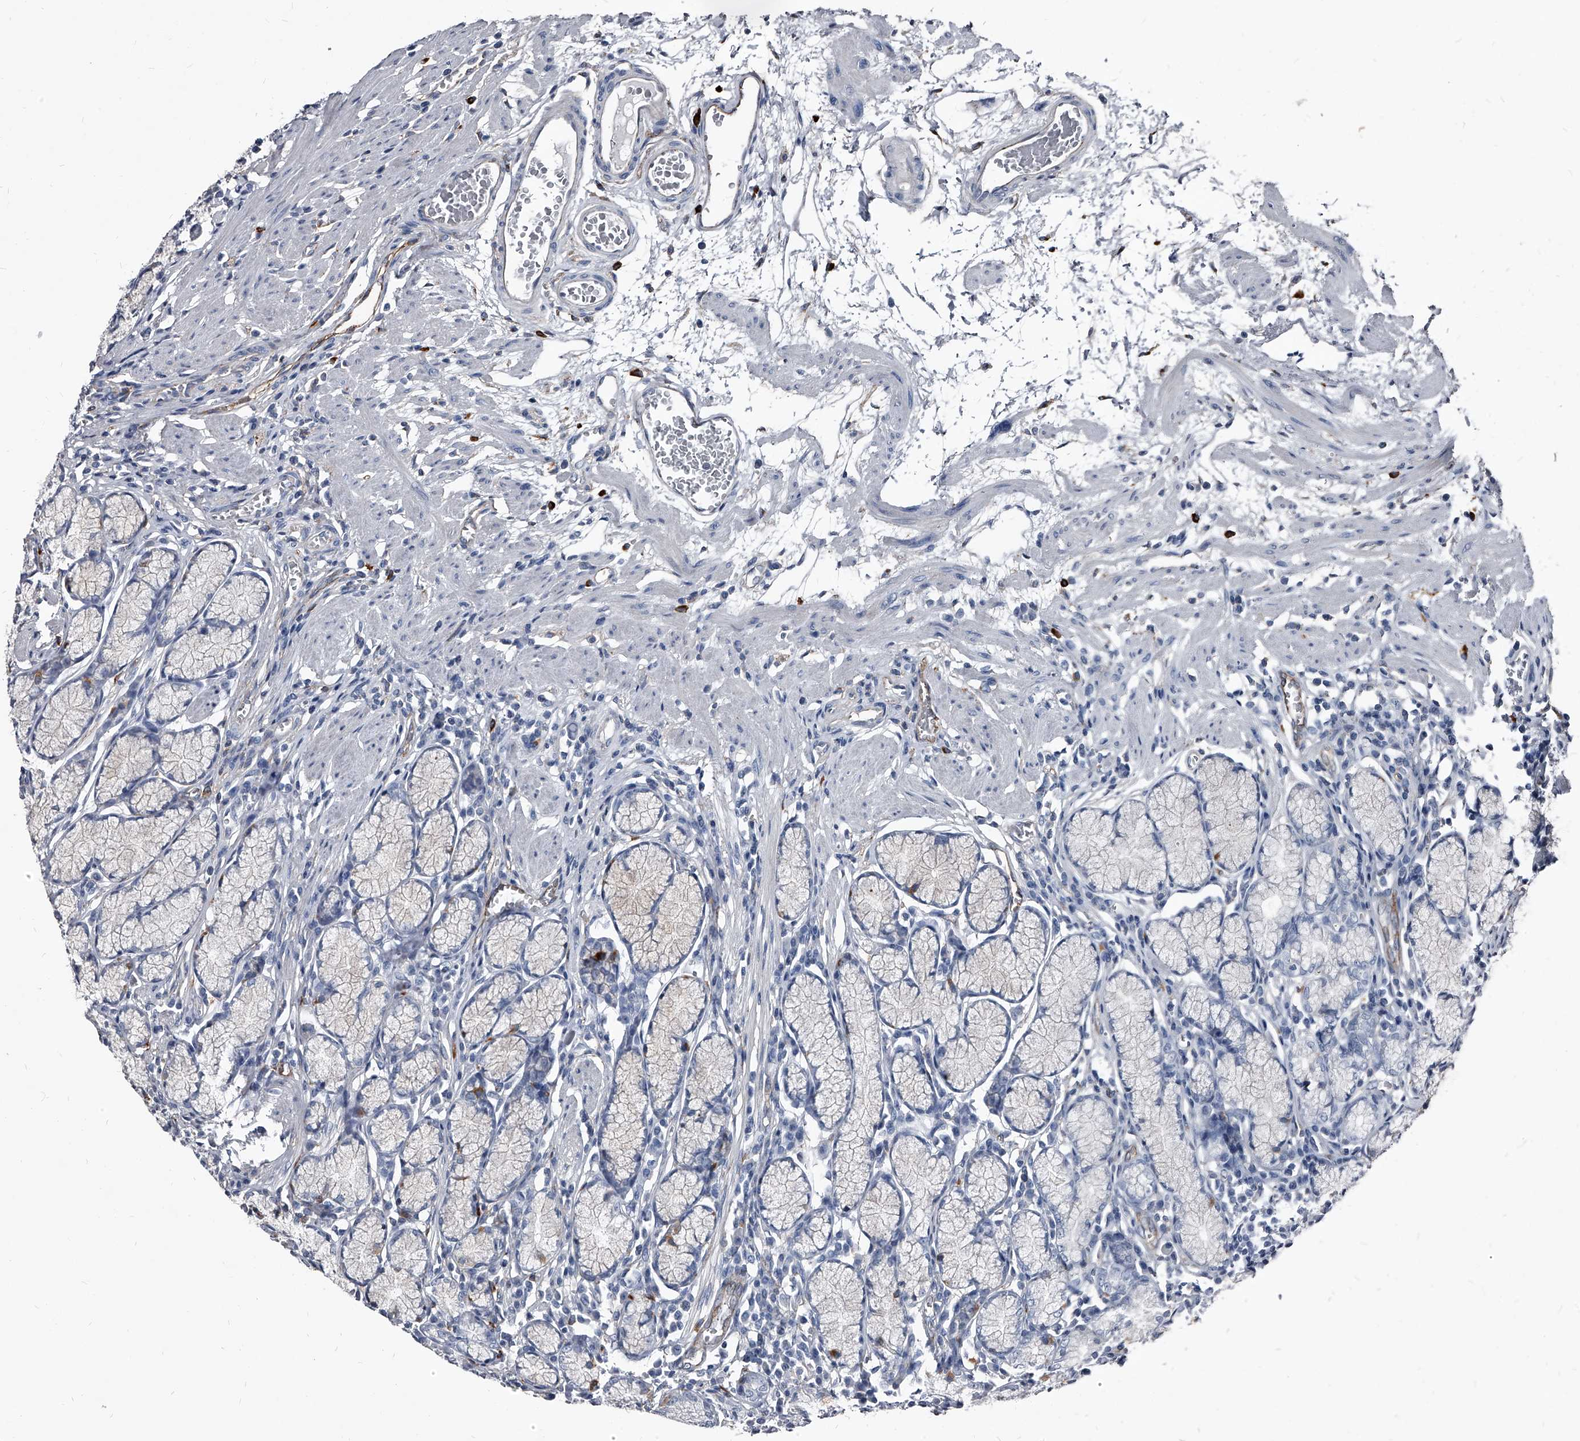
{"staining": {"intensity": "negative", "quantity": "none", "location": "none"}, "tissue": "stomach", "cell_type": "Glandular cells", "image_type": "normal", "snomed": [{"axis": "morphology", "description": "Normal tissue, NOS"}, {"axis": "topography", "description": "Stomach"}], "caption": "Stomach was stained to show a protein in brown. There is no significant expression in glandular cells.", "gene": "PGLYRP3", "patient": {"sex": "male", "age": 55}}